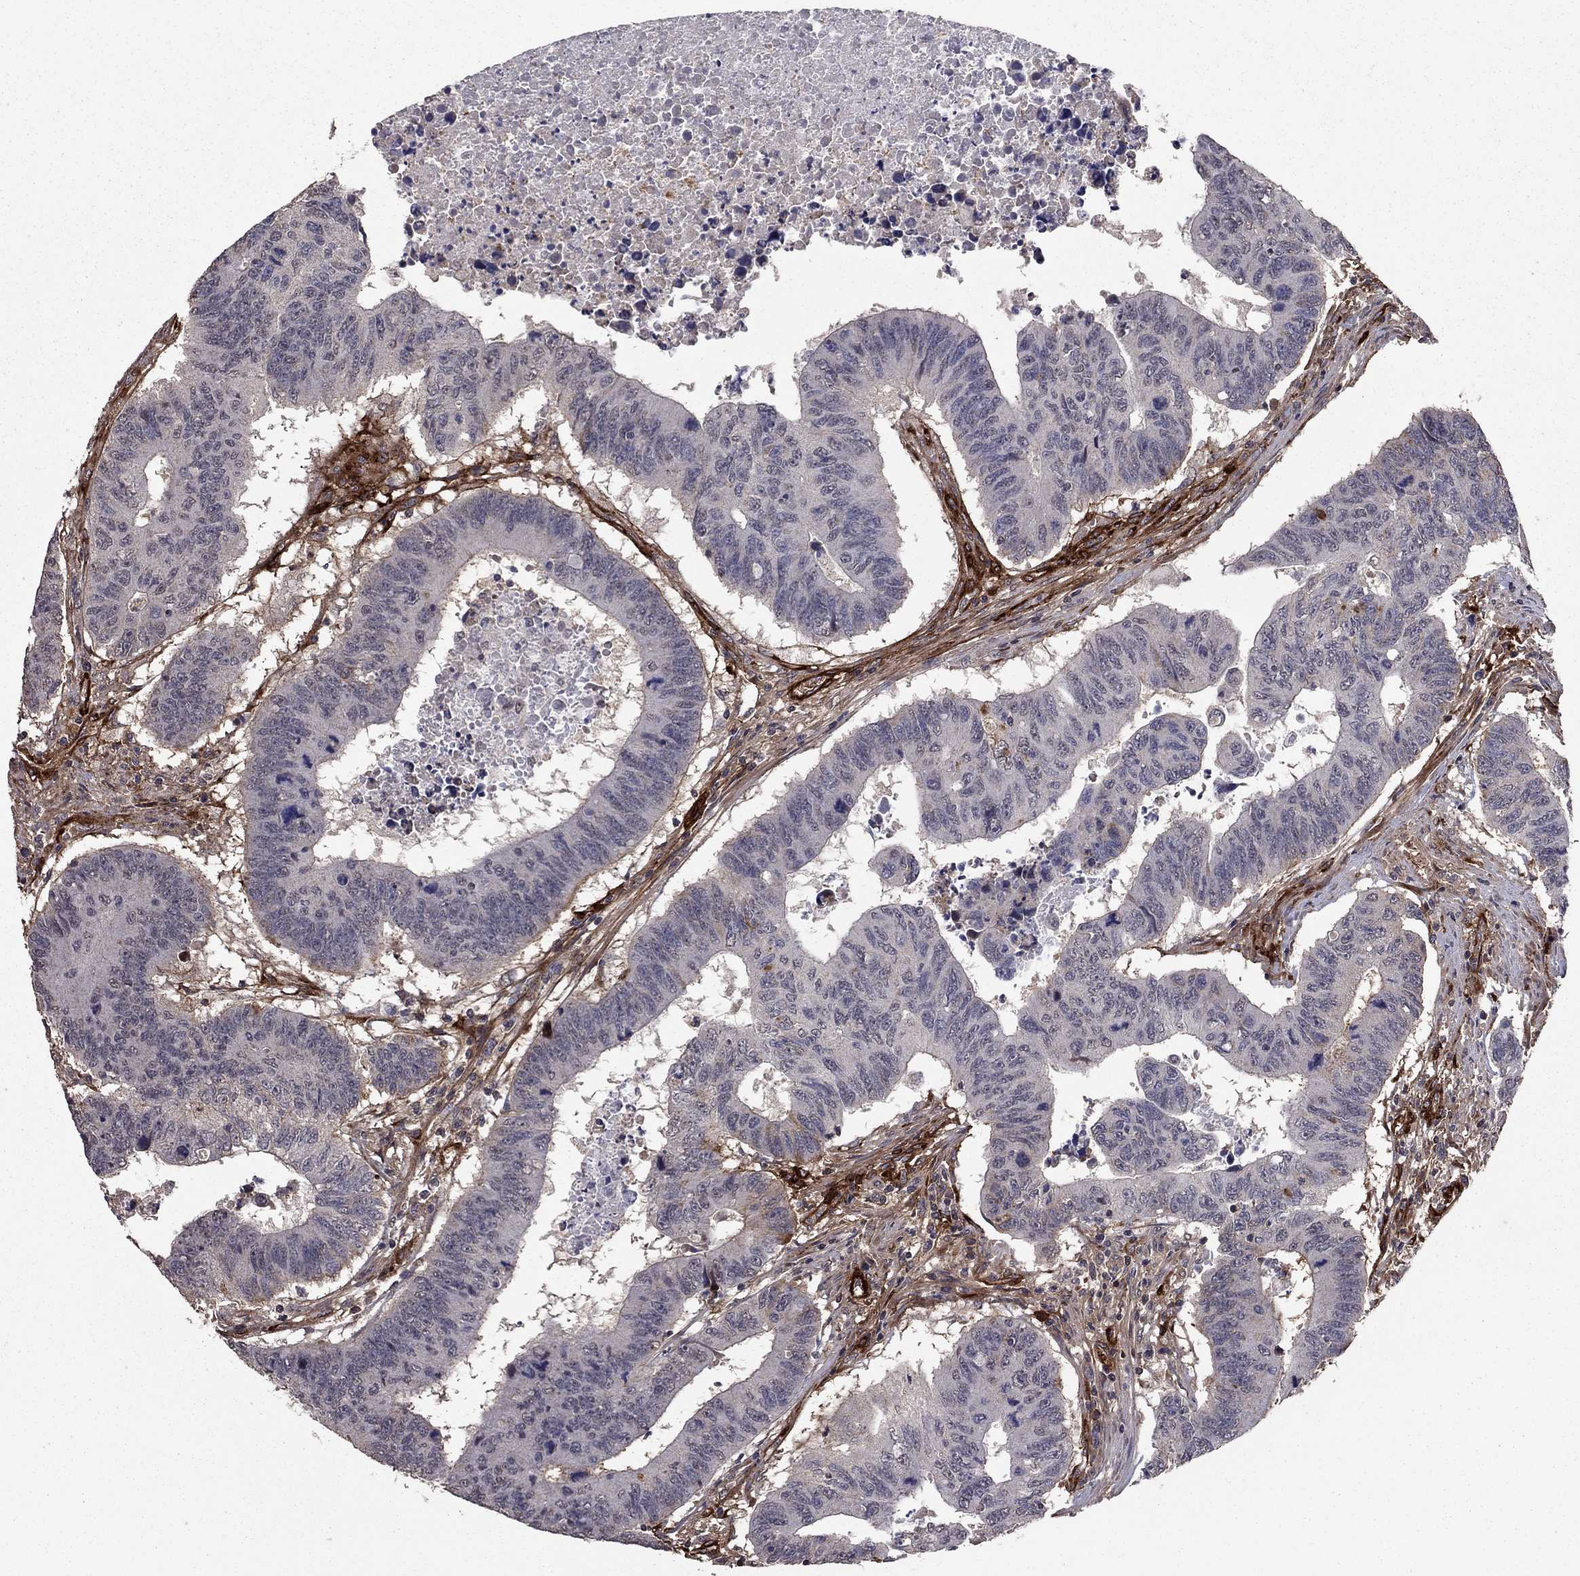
{"staining": {"intensity": "negative", "quantity": "none", "location": "none"}, "tissue": "colorectal cancer", "cell_type": "Tumor cells", "image_type": "cancer", "snomed": [{"axis": "morphology", "description": "Adenocarcinoma, NOS"}, {"axis": "topography", "description": "Rectum"}], "caption": "Tumor cells are negative for brown protein staining in colorectal adenocarcinoma. (DAB (3,3'-diaminobenzidine) immunohistochemistry (IHC), high magnification).", "gene": "COL18A1", "patient": {"sex": "female", "age": 85}}